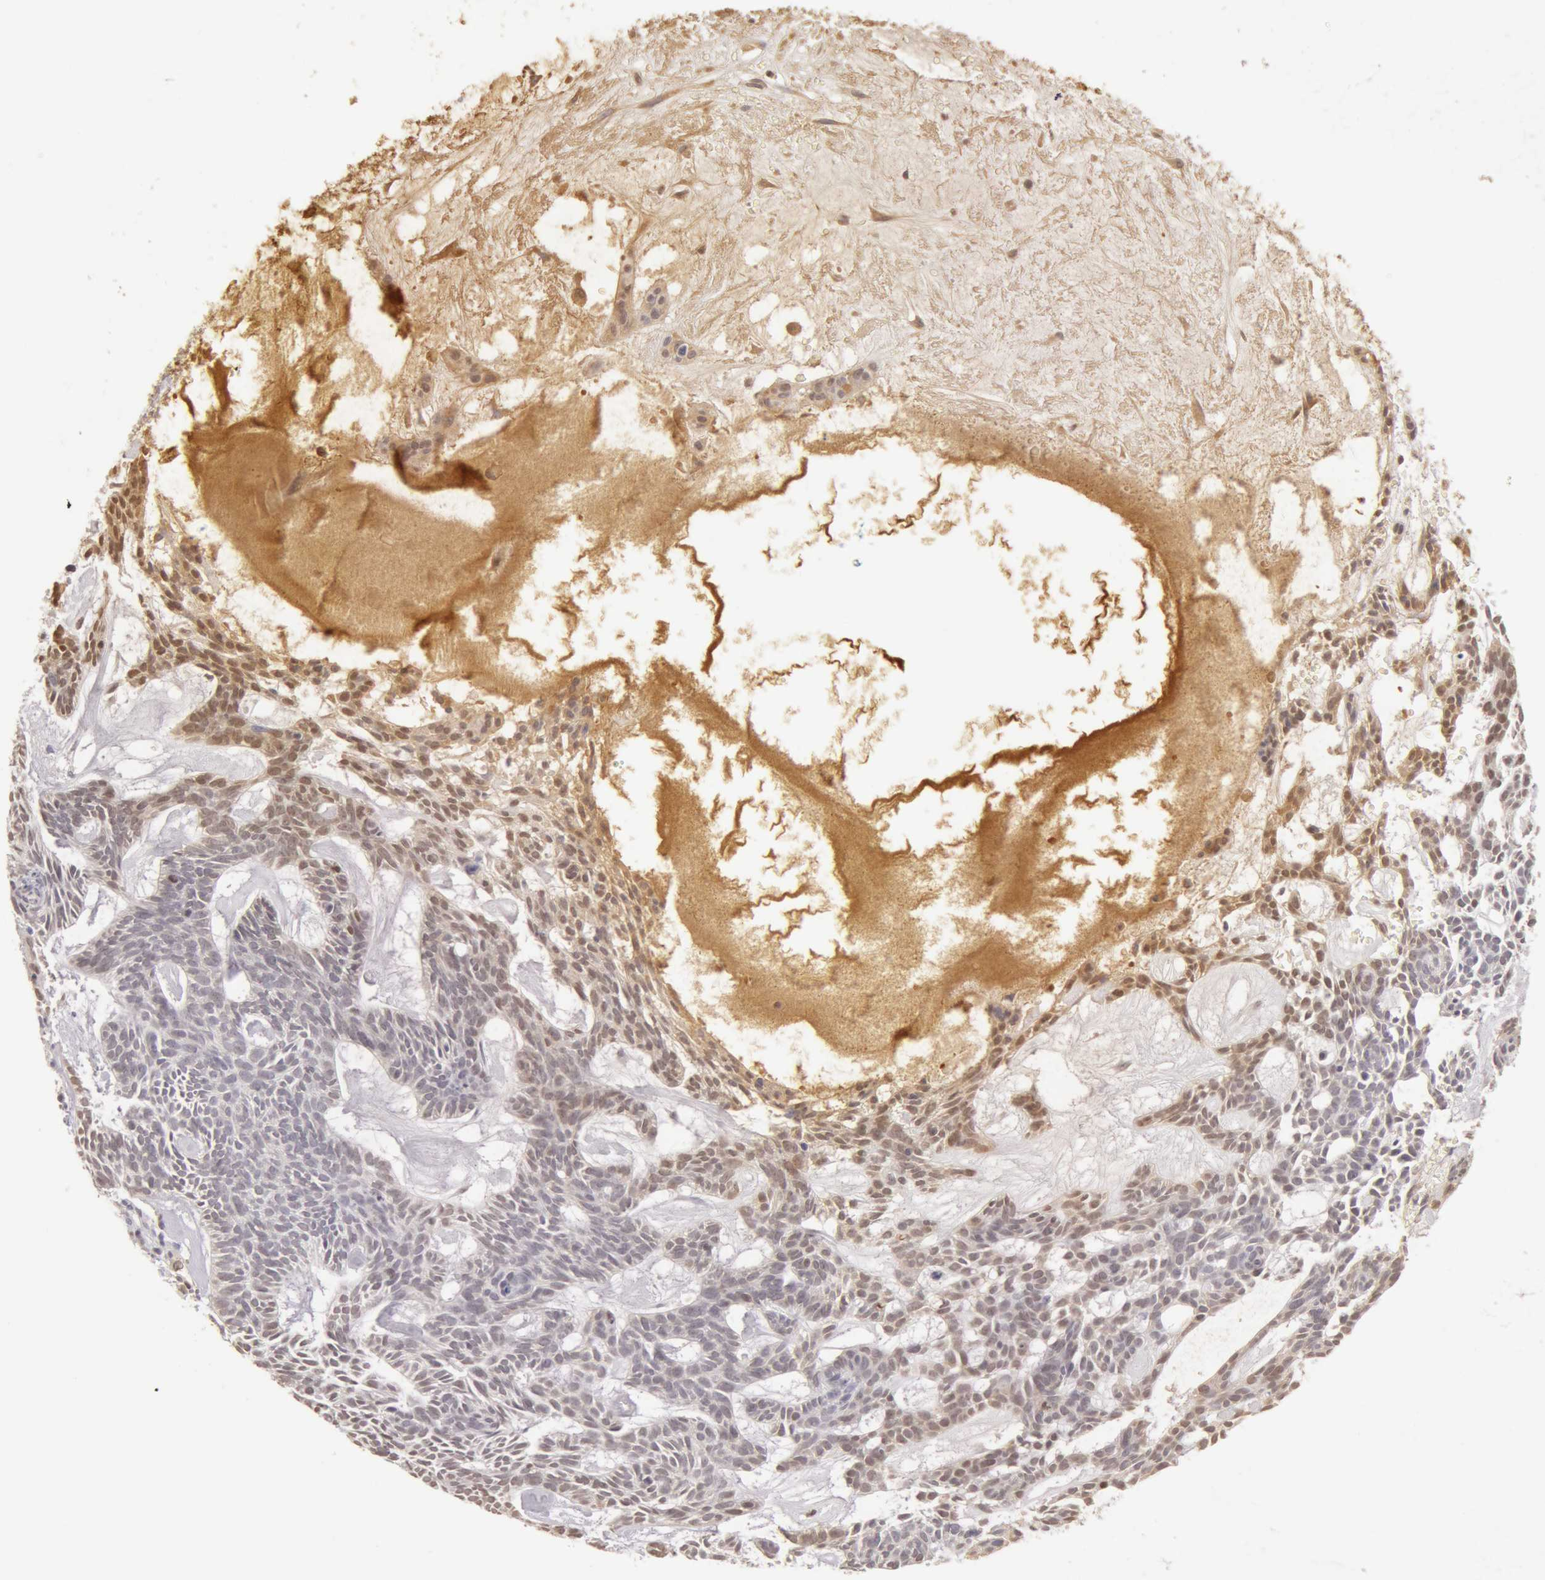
{"staining": {"intensity": "weak", "quantity": "<25%", "location": "cytoplasmic/membranous,nuclear"}, "tissue": "skin cancer", "cell_type": "Tumor cells", "image_type": "cancer", "snomed": [{"axis": "morphology", "description": "Basal cell carcinoma"}, {"axis": "topography", "description": "Skin"}], "caption": "An image of human basal cell carcinoma (skin) is negative for staining in tumor cells.", "gene": "AHSG", "patient": {"sex": "male", "age": 75}}